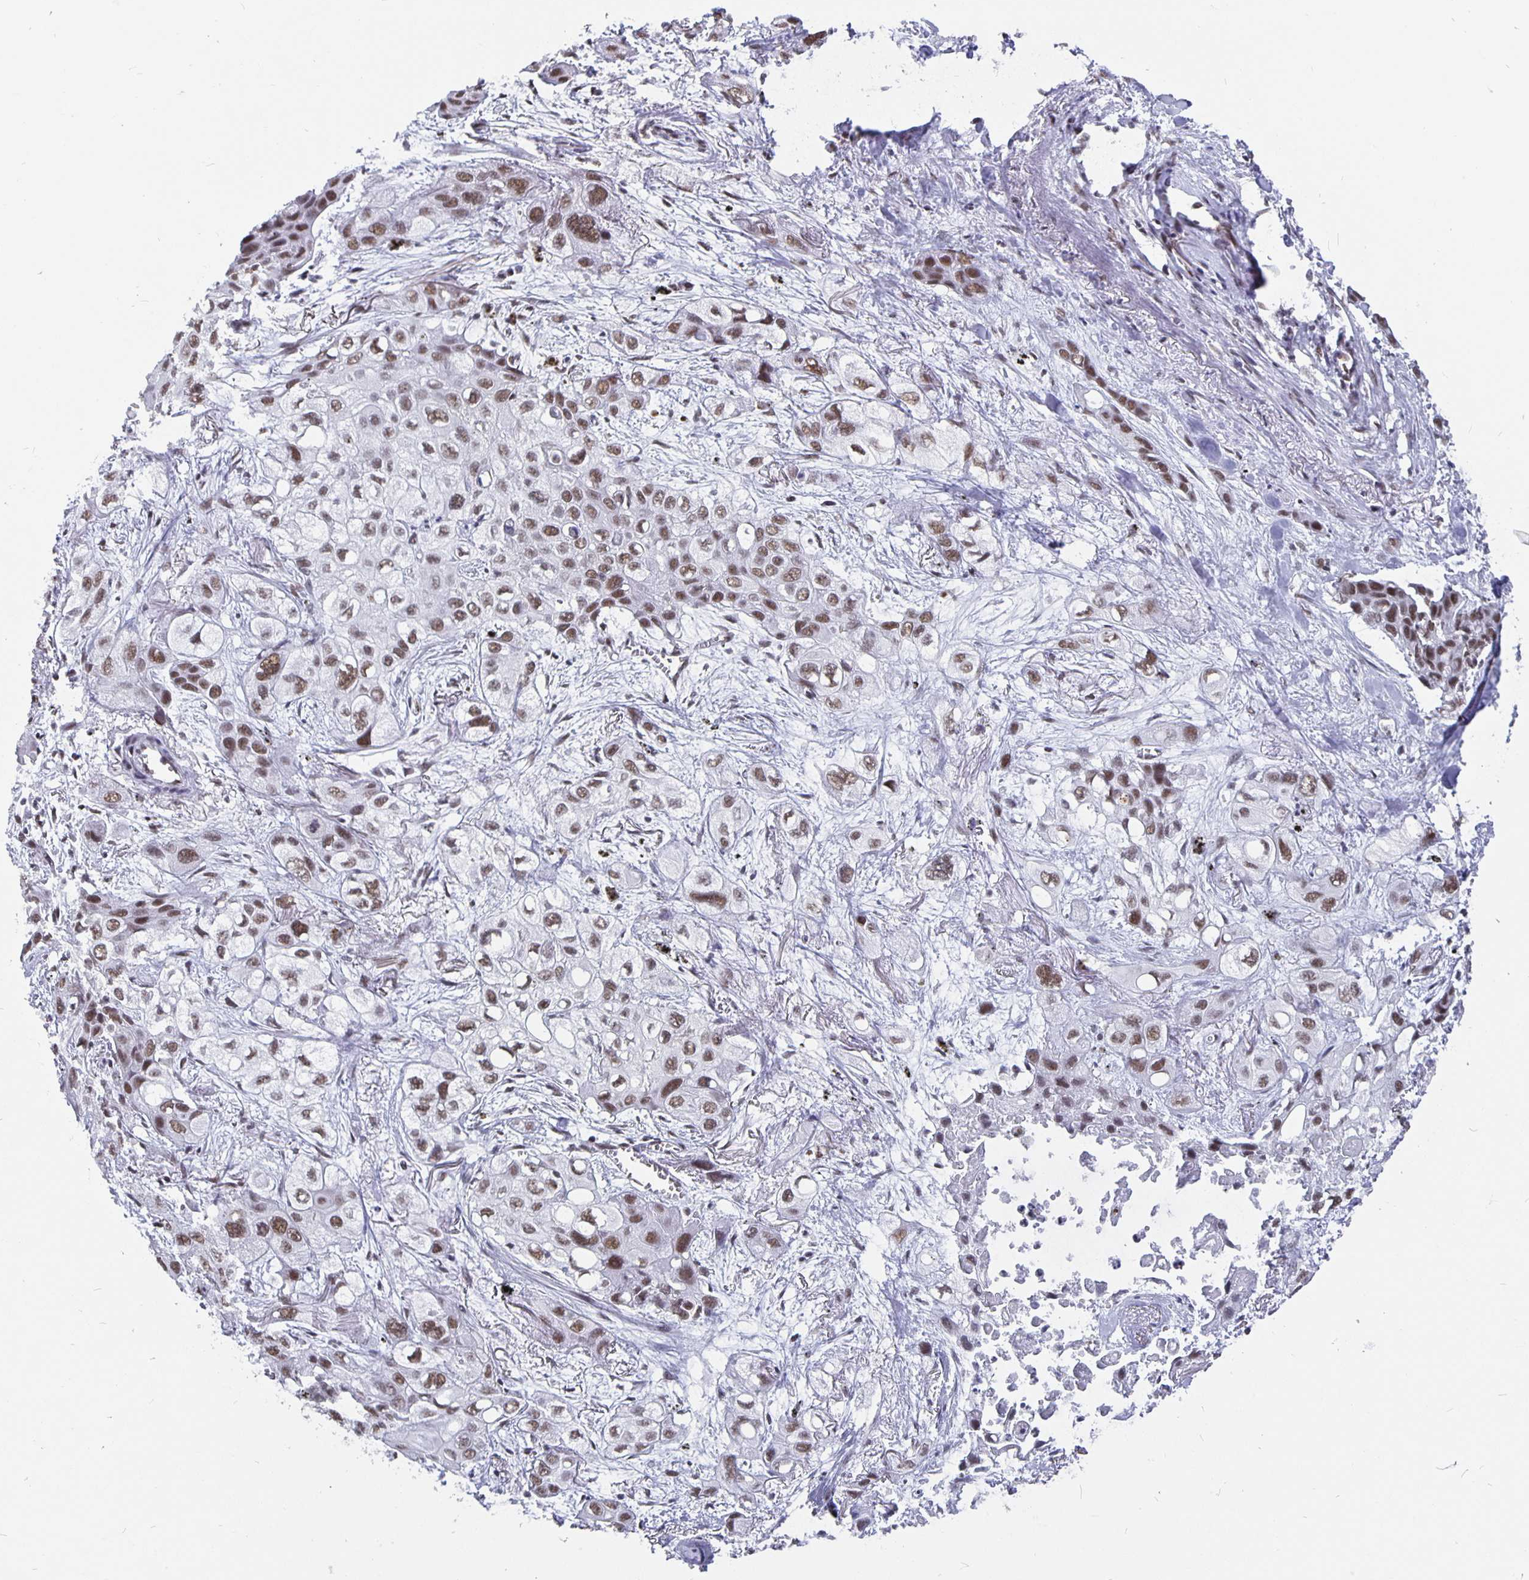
{"staining": {"intensity": "moderate", "quantity": ">75%", "location": "nuclear"}, "tissue": "lung cancer", "cell_type": "Tumor cells", "image_type": "cancer", "snomed": [{"axis": "morphology", "description": "Squamous cell carcinoma, NOS"}, {"axis": "morphology", "description": "Squamous cell carcinoma, metastatic, NOS"}, {"axis": "topography", "description": "Lung"}], "caption": "Brown immunohistochemical staining in lung cancer (squamous cell carcinoma) demonstrates moderate nuclear positivity in about >75% of tumor cells.", "gene": "PBX2", "patient": {"sex": "male", "age": 59}}